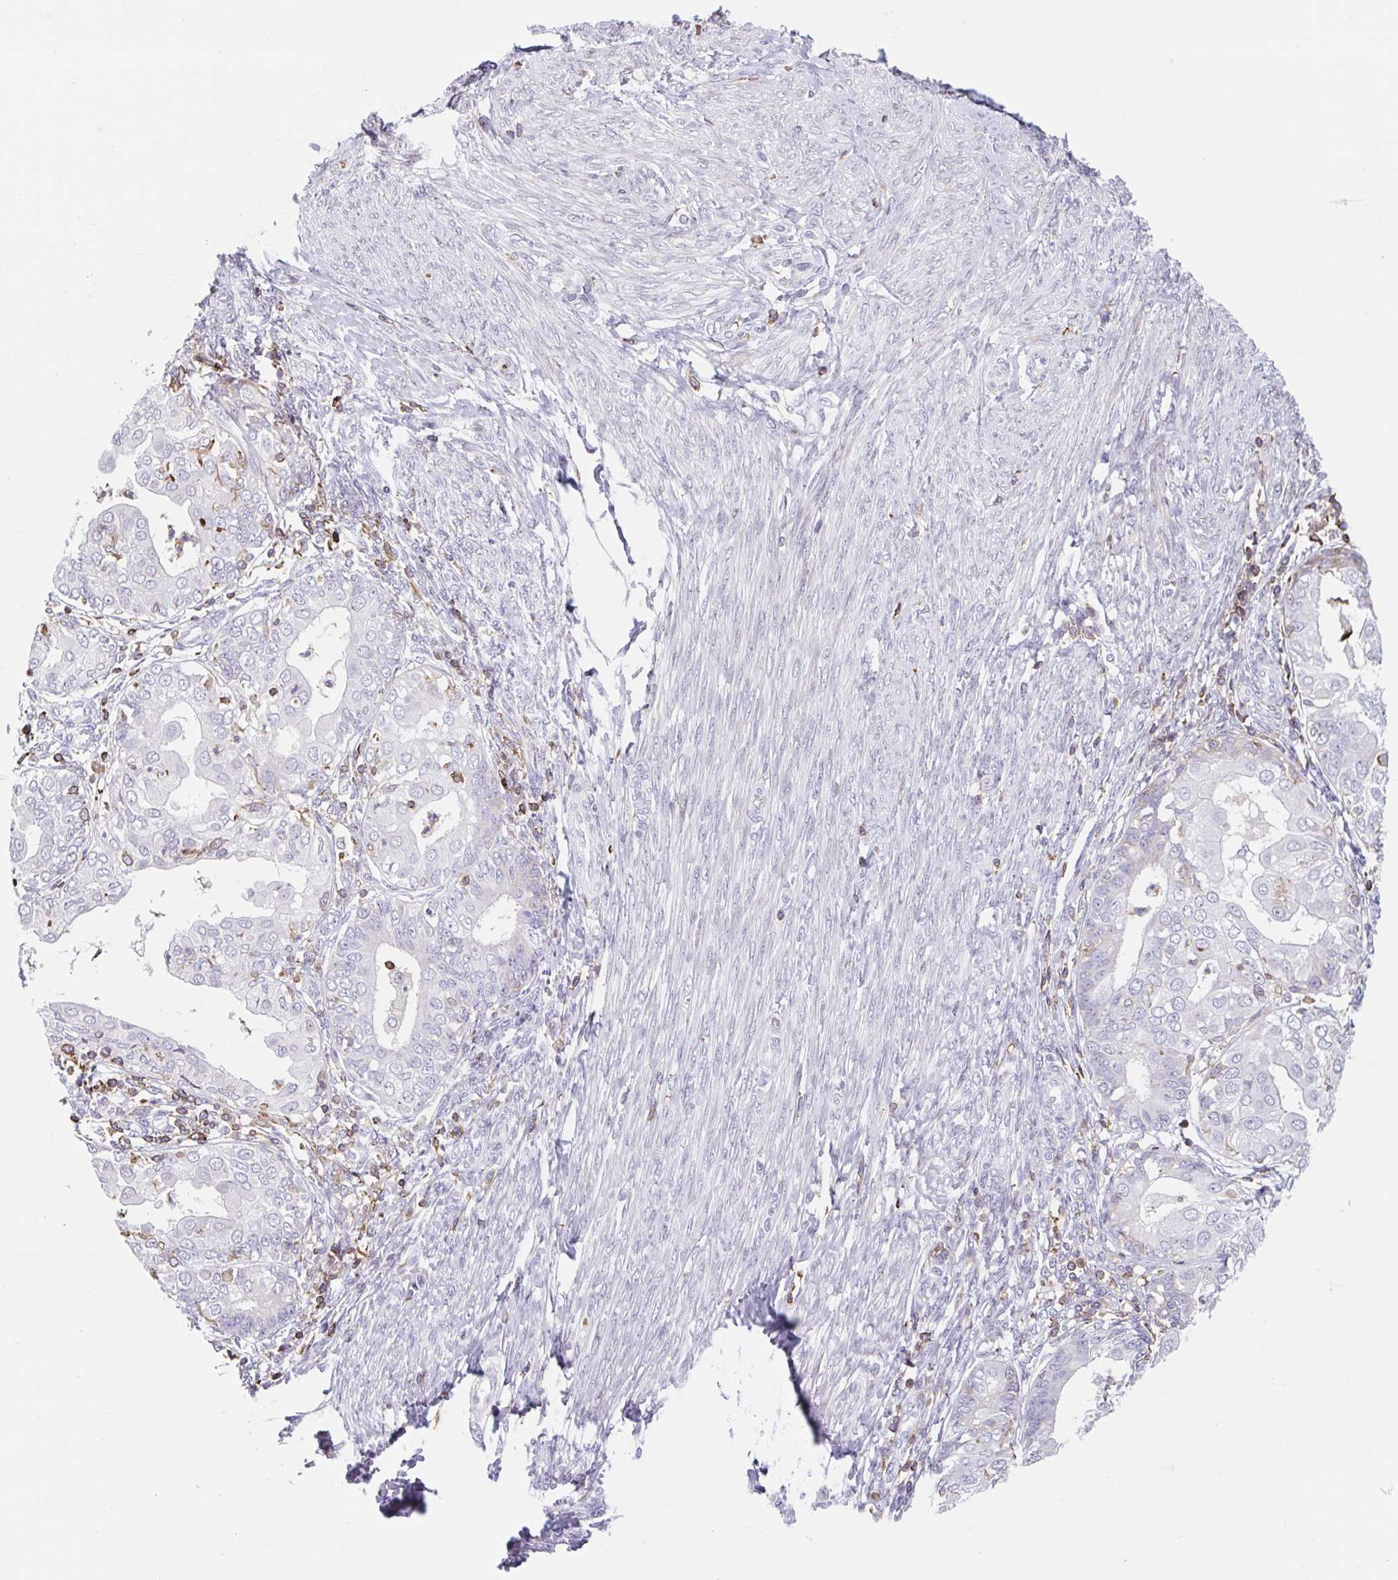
{"staining": {"intensity": "negative", "quantity": "none", "location": "none"}, "tissue": "endometrial cancer", "cell_type": "Tumor cells", "image_type": "cancer", "snomed": [{"axis": "morphology", "description": "Adenocarcinoma, NOS"}, {"axis": "topography", "description": "Endometrium"}], "caption": "High power microscopy histopathology image of an IHC image of endometrial adenocarcinoma, revealing no significant expression in tumor cells.", "gene": "TPRG1", "patient": {"sex": "female", "age": 68}}